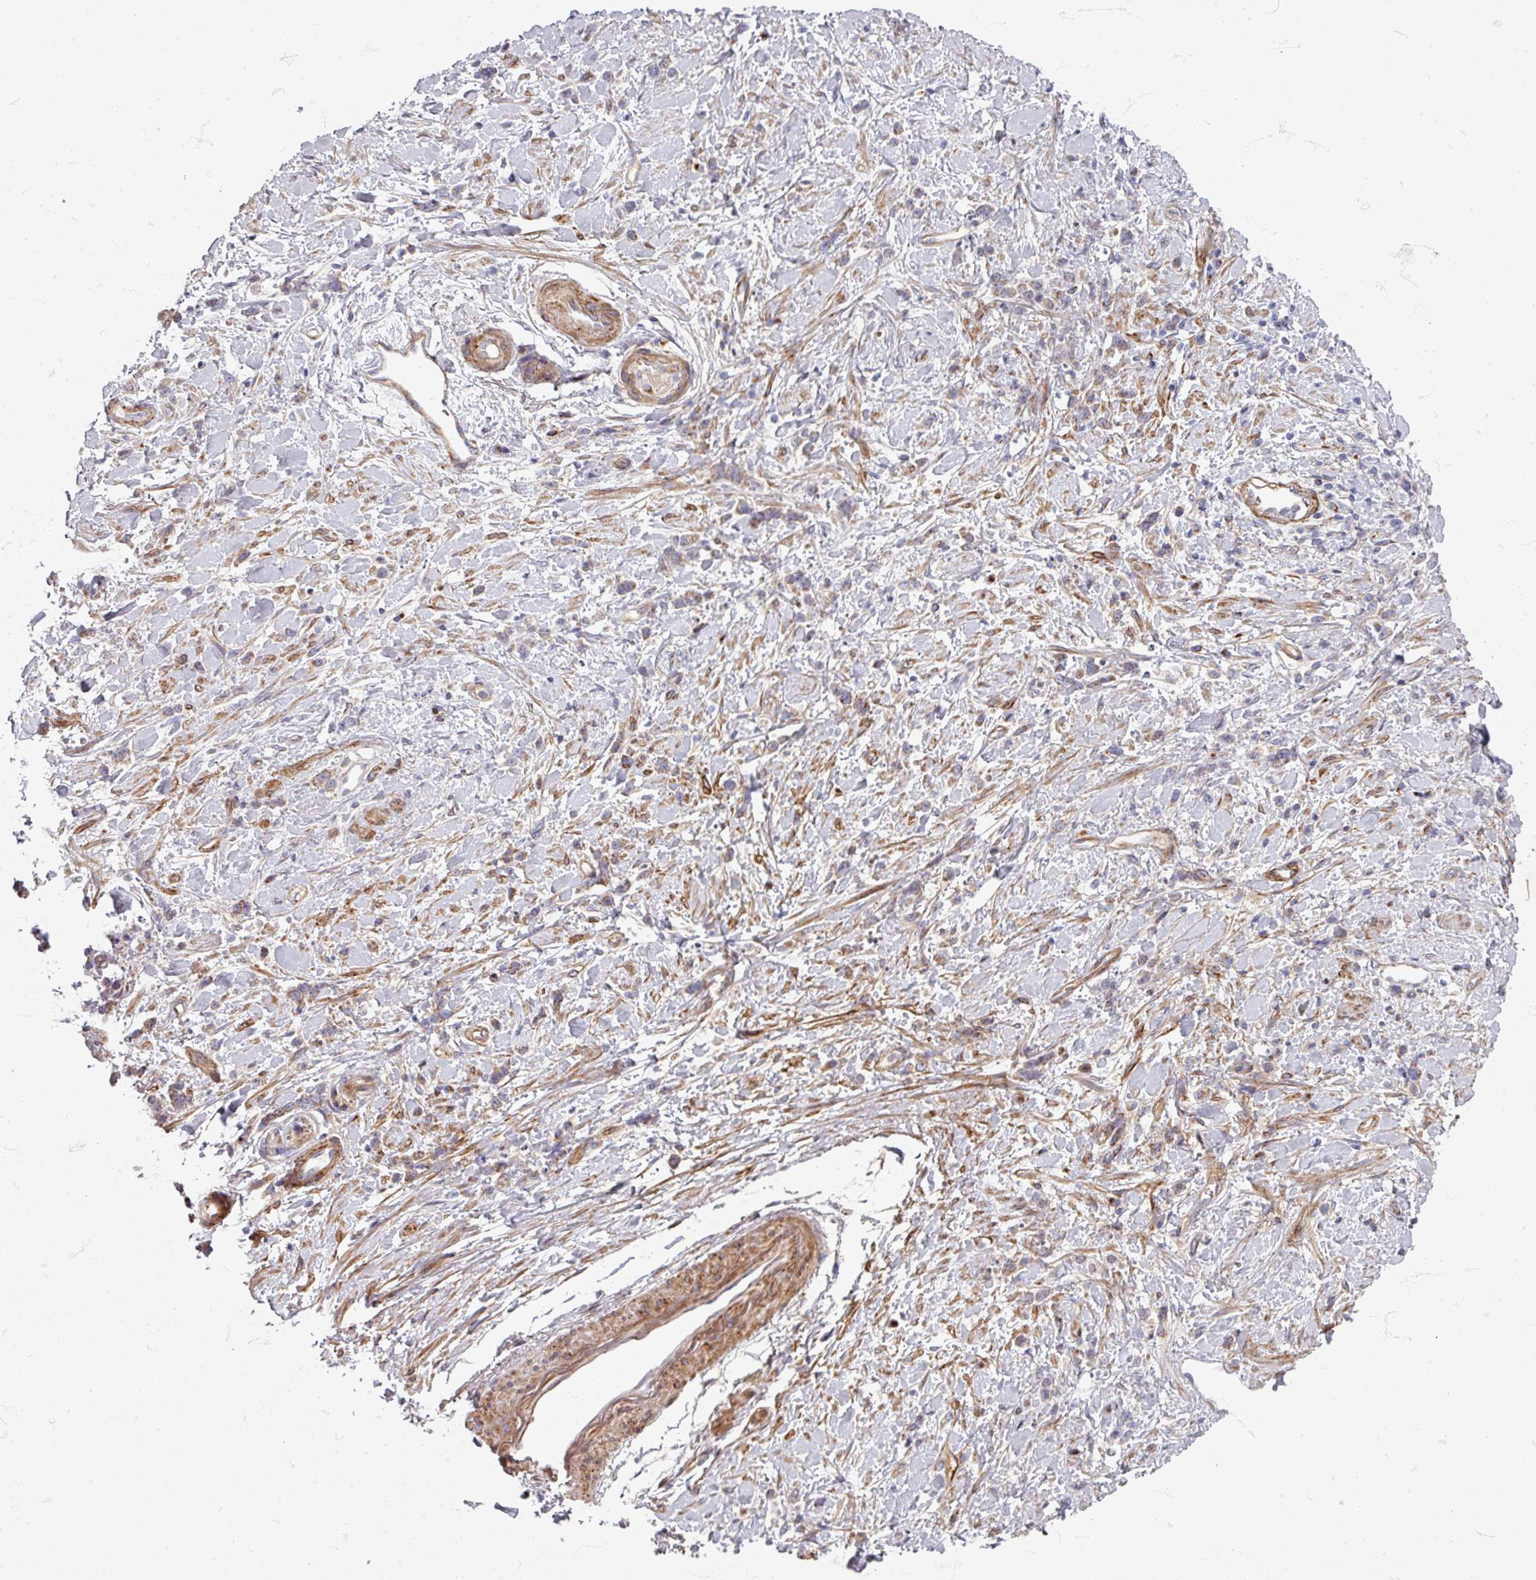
{"staining": {"intensity": "negative", "quantity": "none", "location": "none"}, "tissue": "stomach cancer", "cell_type": "Tumor cells", "image_type": "cancer", "snomed": [{"axis": "morphology", "description": "Adenocarcinoma, NOS"}, {"axis": "topography", "description": "Stomach"}], "caption": "There is no significant expression in tumor cells of stomach adenocarcinoma.", "gene": "GABARAPL1", "patient": {"sex": "female", "age": 60}}